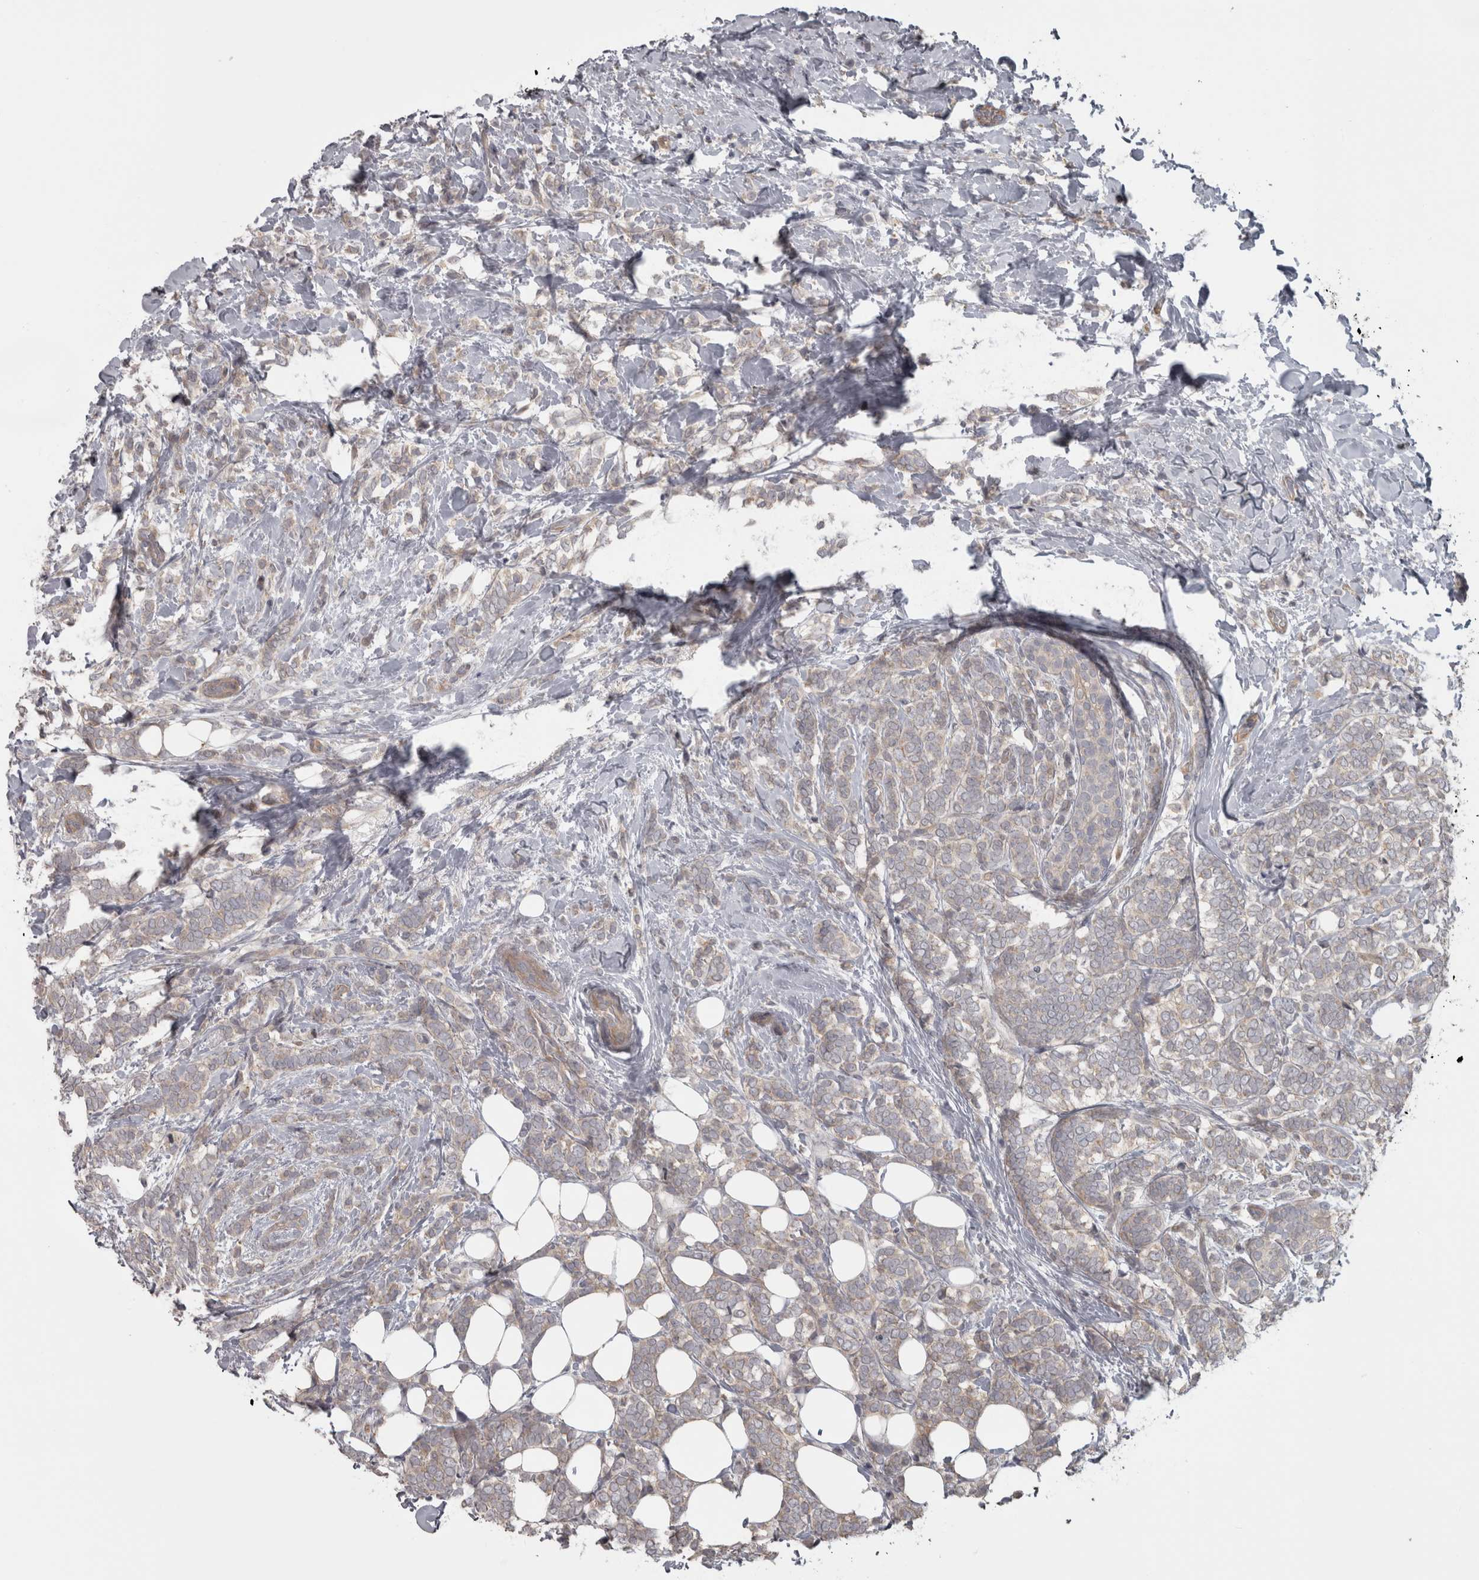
{"staining": {"intensity": "weak", "quantity": "25%-75%", "location": "cytoplasmic/membranous"}, "tissue": "breast cancer", "cell_type": "Tumor cells", "image_type": "cancer", "snomed": [{"axis": "morphology", "description": "Lobular carcinoma"}, {"axis": "topography", "description": "Breast"}], "caption": "IHC (DAB) staining of breast cancer (lobular carcinoma) demonstrates weak cytoplasmic/membranous protein staining in about 25%-75% of tumor cells.", "gene": "PPP1R12B", "patient": {"sex": "female", "age": 50}}